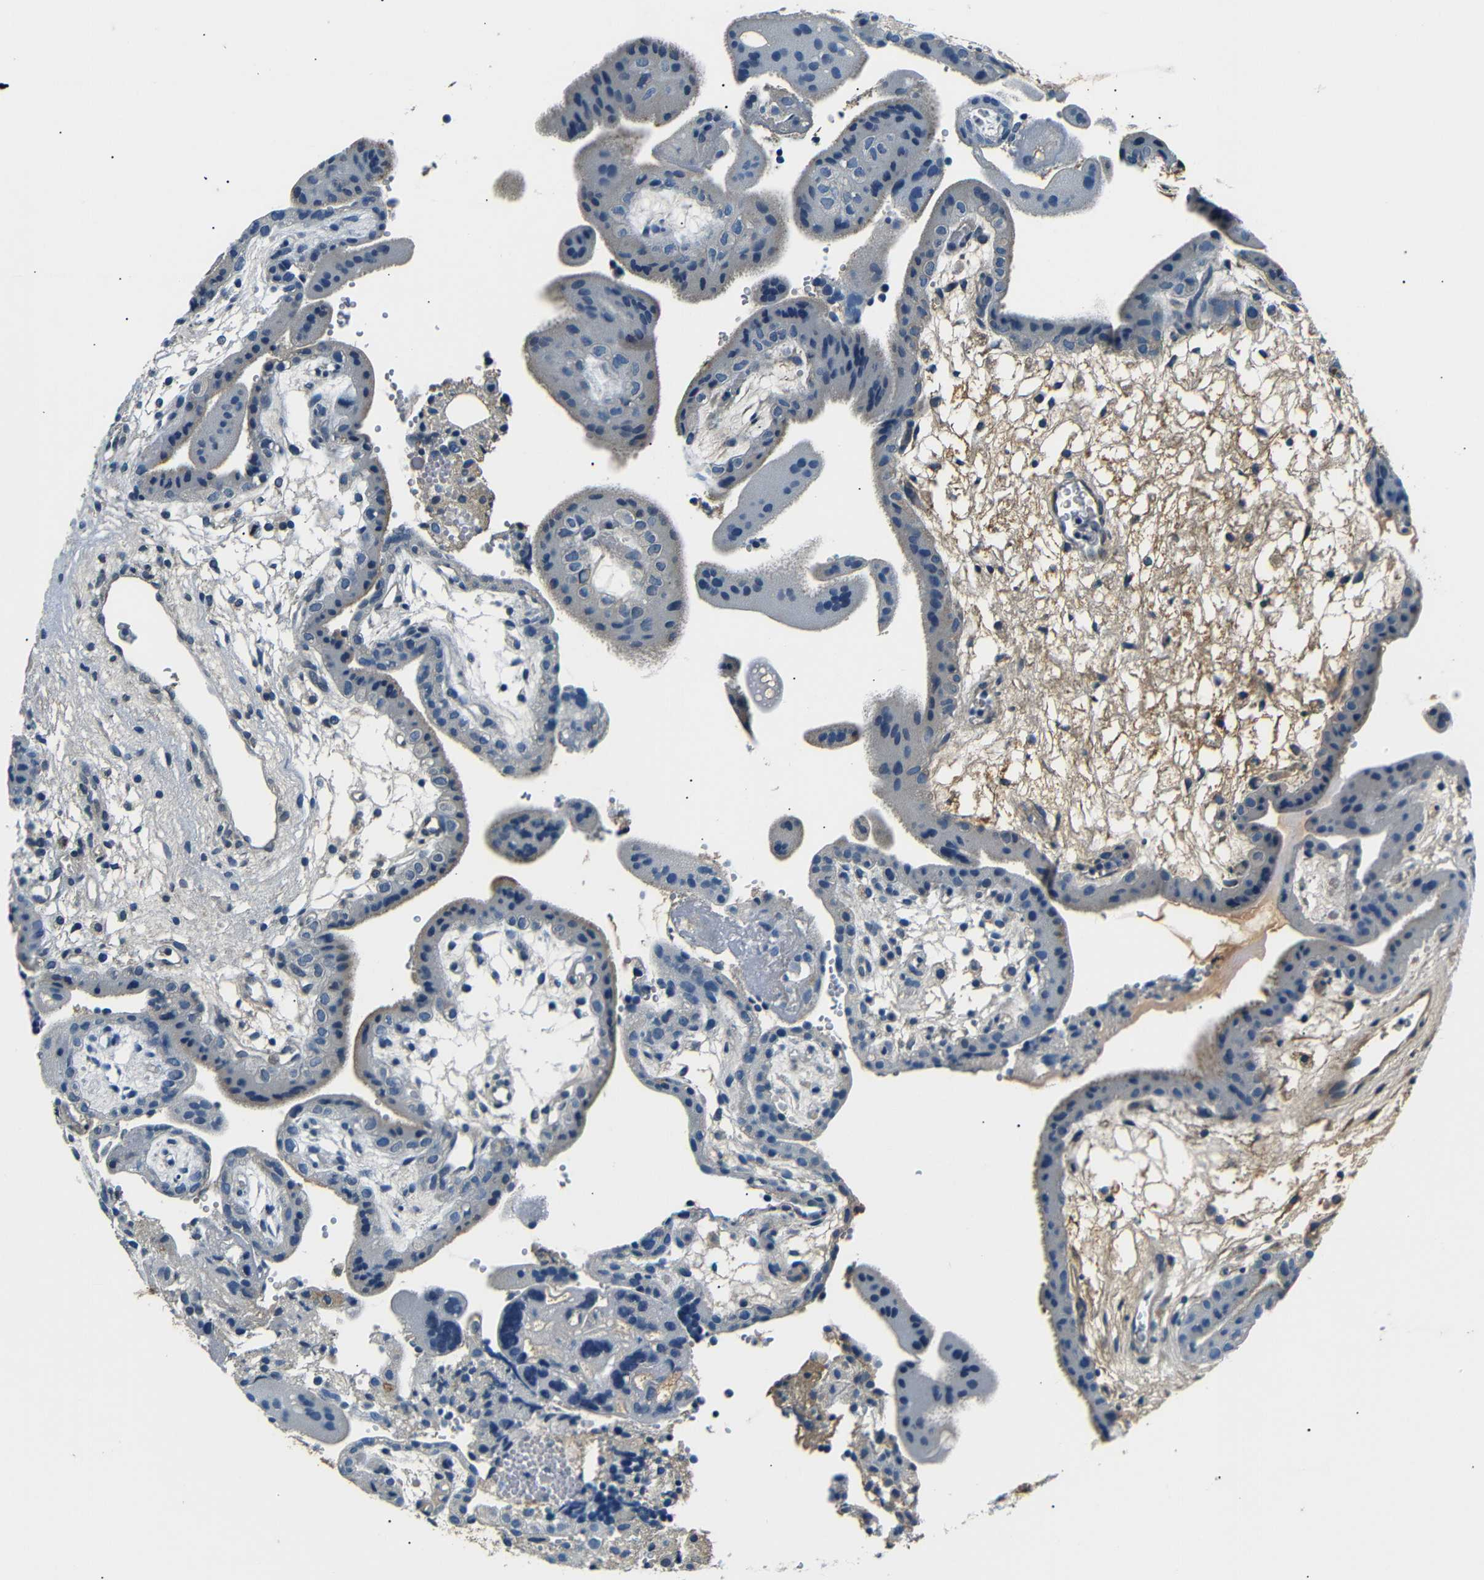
{"staining": {"intensity": "weak", "quantity": "25%-75%", "location": "cytoplasmic/membranous"}, "tissue": "placenta", "cell_type": "Trophoblastic cells", "image_type": "normal", "snomed": [{"axis": "morphology", "description": "Normal tissue, NOS"}, {"axis": "topography", "description": "Placenta"}], "caption": "Unremarkable placenta displays weak cytoplasmic/membranous positivity in about 25%-75% of trophoblastic cells, visualized by immunohistochemistry. The staining was performed using DAB (3,3'-diaminobenzidine), with brown indicating positive protein expression. Nuclei are stained blue with hematoxylin.", "gene": "LHCGR", "patient": {"sex": "female", "age": 18}}